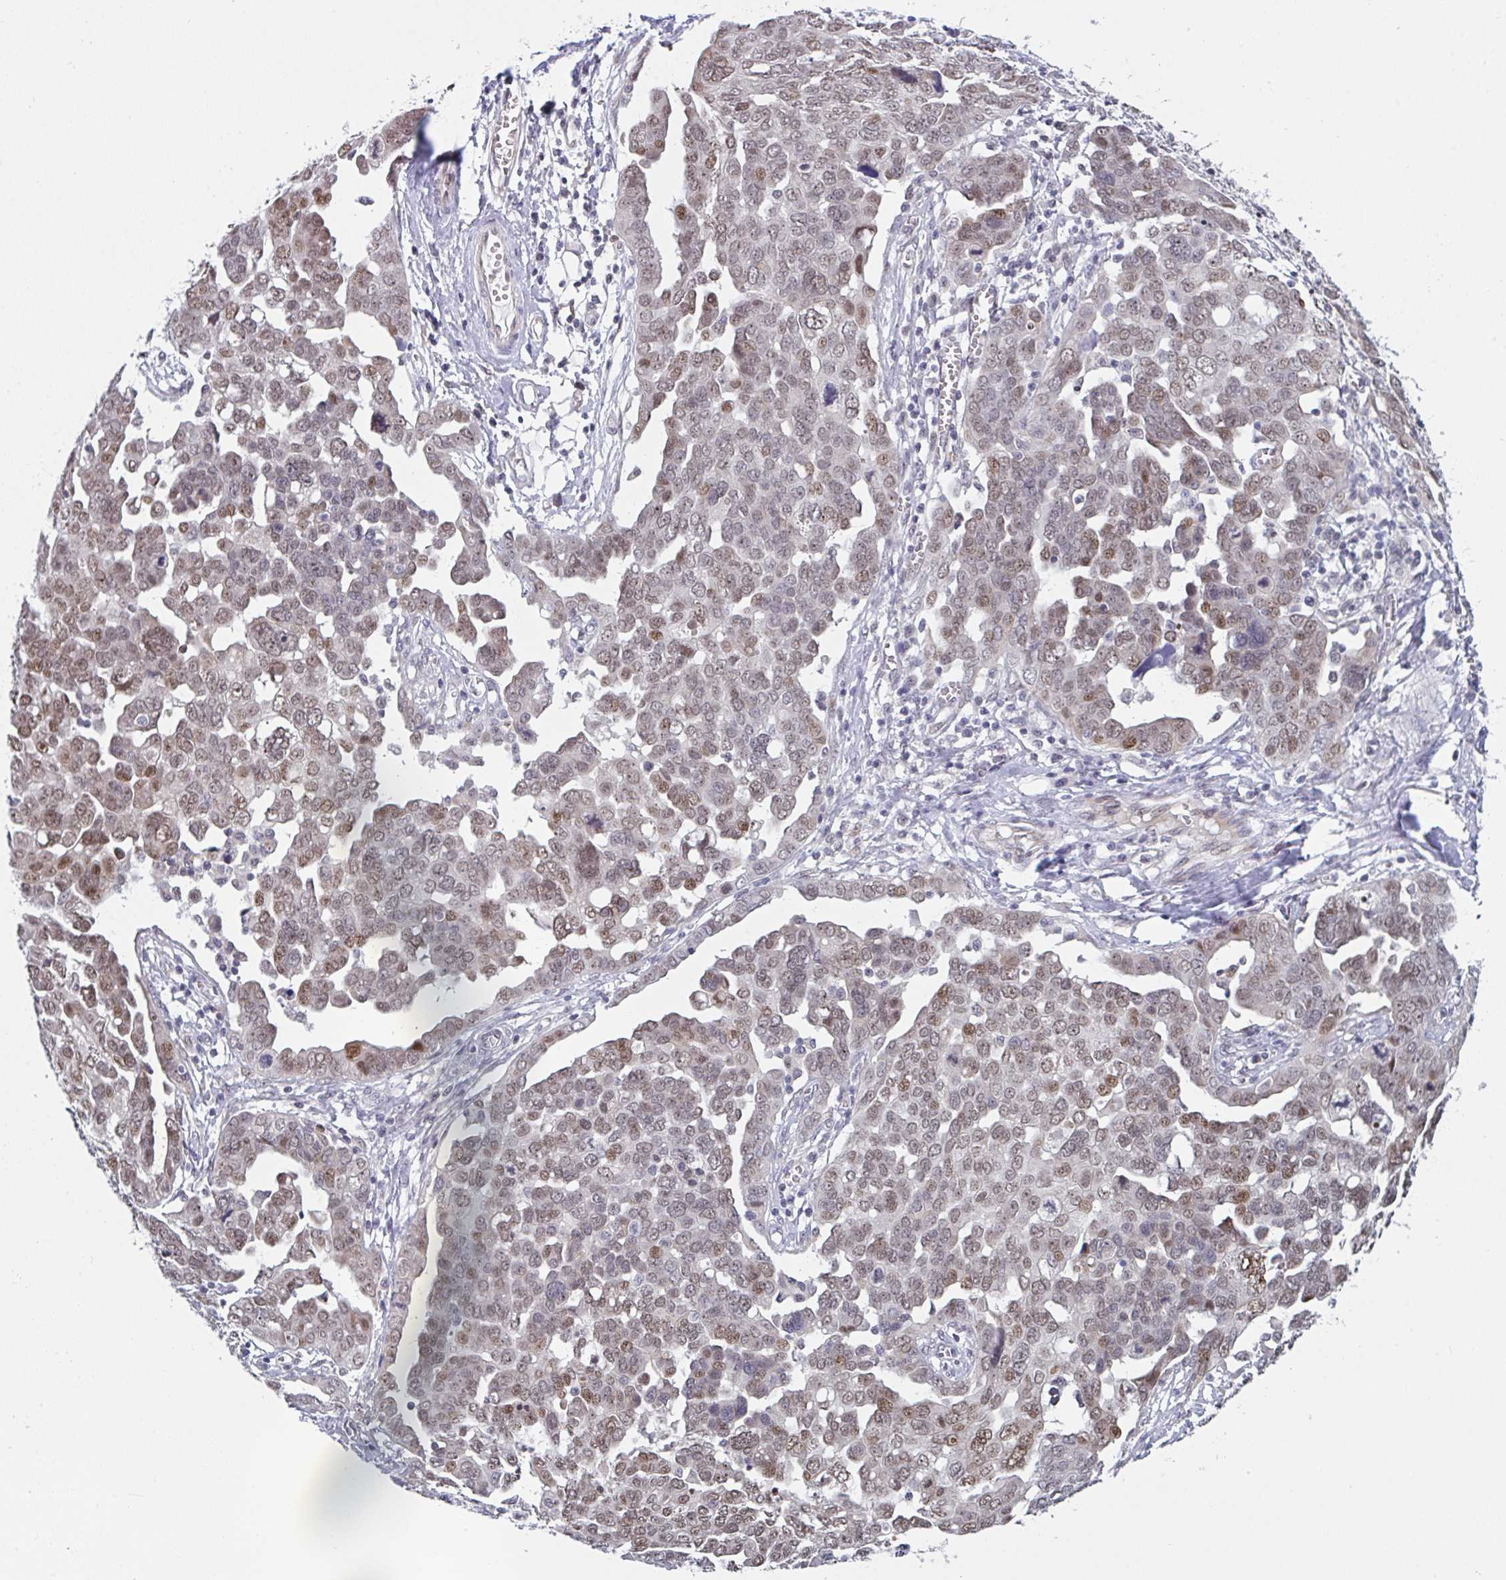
{"staining": {"intensity": "moderate", "quantity": "25%-75%", "location": "nuclear"}, "tissue": "ovarian cancer", "cell_type": "Tumor cells", "image_type": "cancer", "snomed": [{"axis": "morphology", "description": "Cystadenocarcinoma, serous, NOS"}, {"axis": "topography", "description": "Ovary"}], "caption": "High-power microscopy captured an immunohistochemistry (IHC) micrograph of ovarian cancer (serous cystadenocarcinoma), revealing moderate nuclear staining in approximately 25%-75% of tumor cells. The staining was performed using DAB to visualize the protein expression in brown, while the nuclei were stained in blue with hematoxylin (Magnification: 20x).", "gene": "RBM18", "patient": {"sex": "female", "age": 59}}